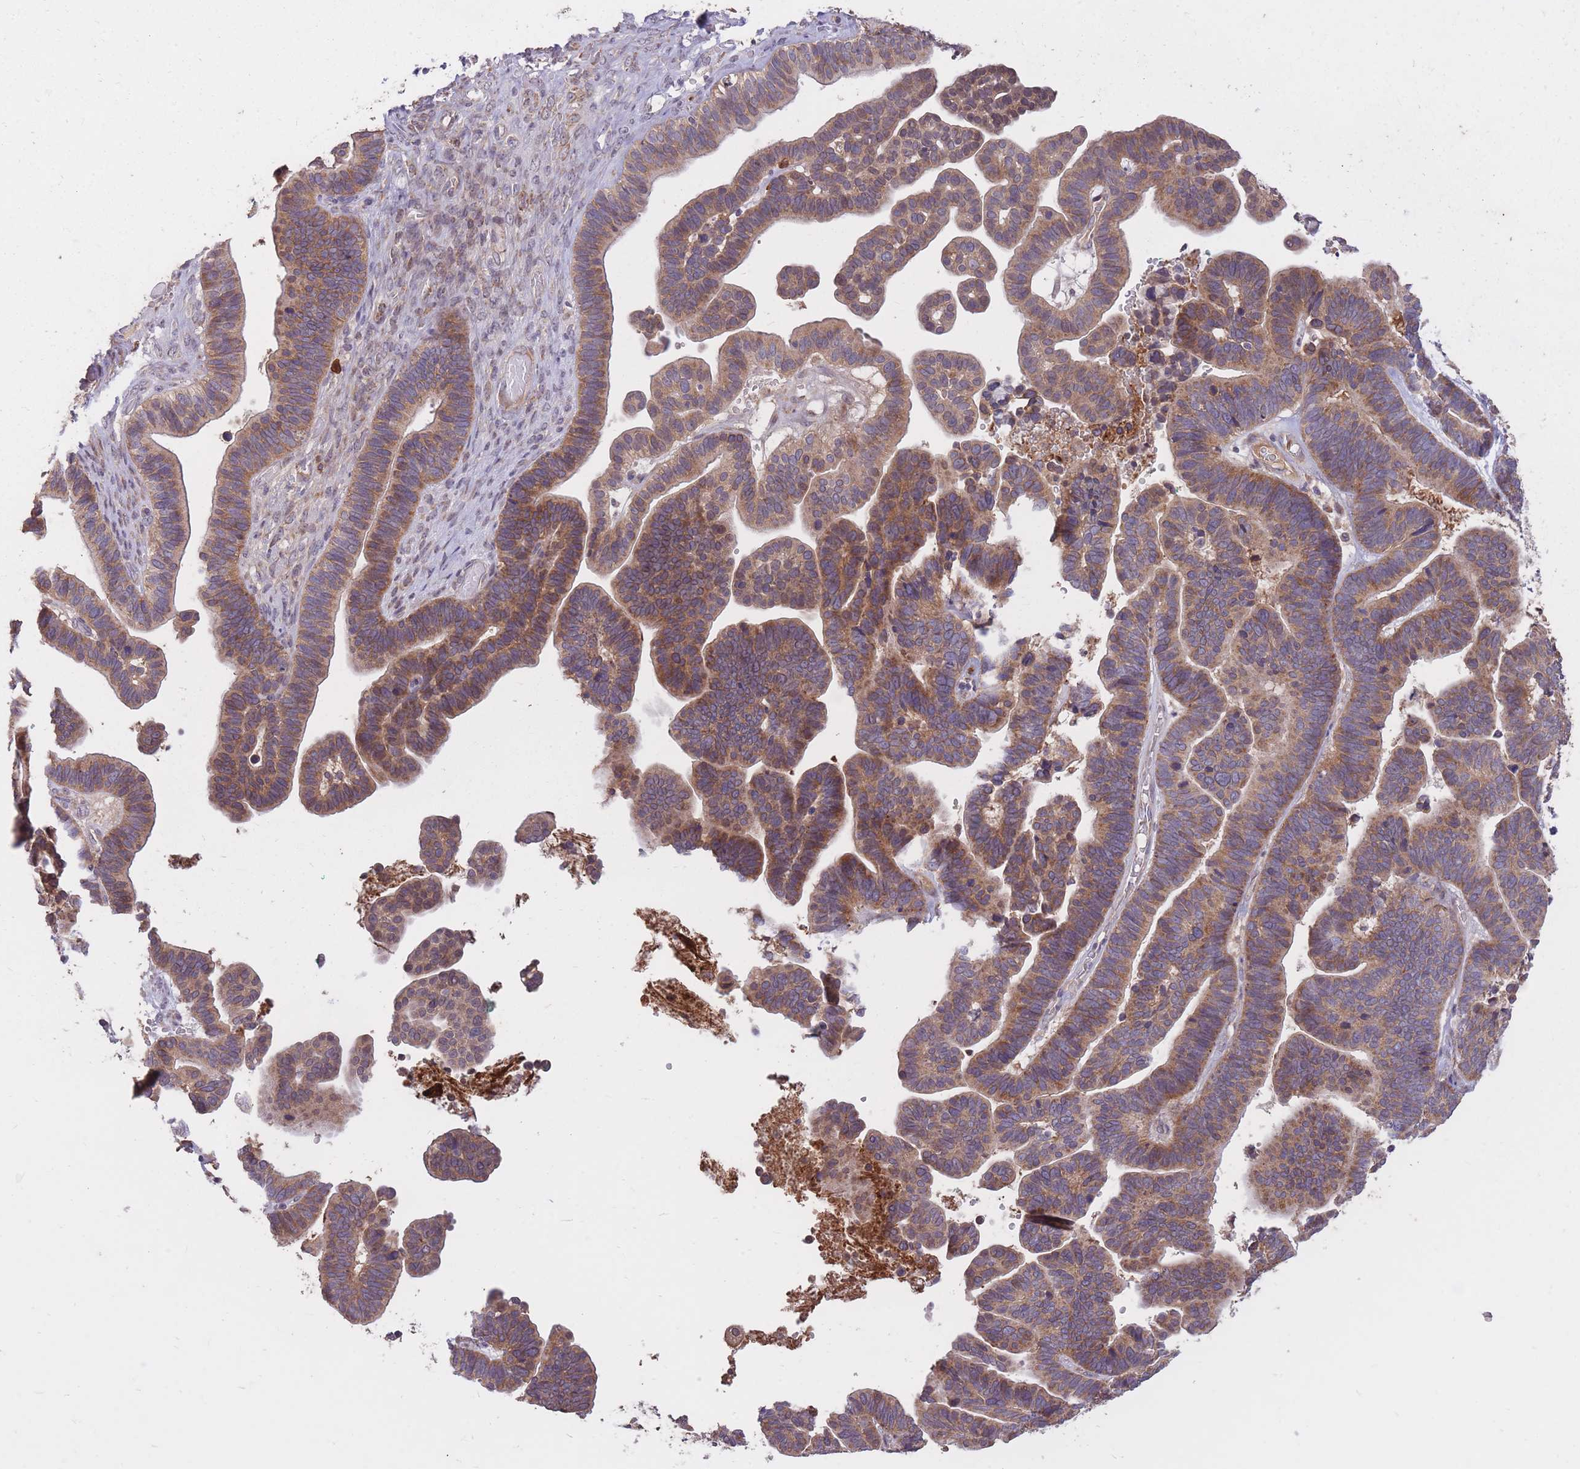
{"staining": {"intensity": "moderate", "quantity": ">75%", "location": "cytoplasmic/membranous"}, "tissue": "ovarian cancer", "cell_type": "Tumor cells", "image_type": "cancer", "snomed": [{"axis": "morphology", "description": "Cystadenocarcinoma, serous, NOS"}, {"axis": "topography", "description": "Ovary"}], "caption": "Immunohistochemistry (DAB (3,3'-diaminobenzidine)) staining of human serous cystadenocarcinoma (ovarian) reveals moderate cytoplasmic/membranous protein expression in approximately >75% of tumor cells. (IHC, brightfield microscopy, high magnification).", "gene": "IGF2BP2", "patient": {"sex": "female", "age": 56}}